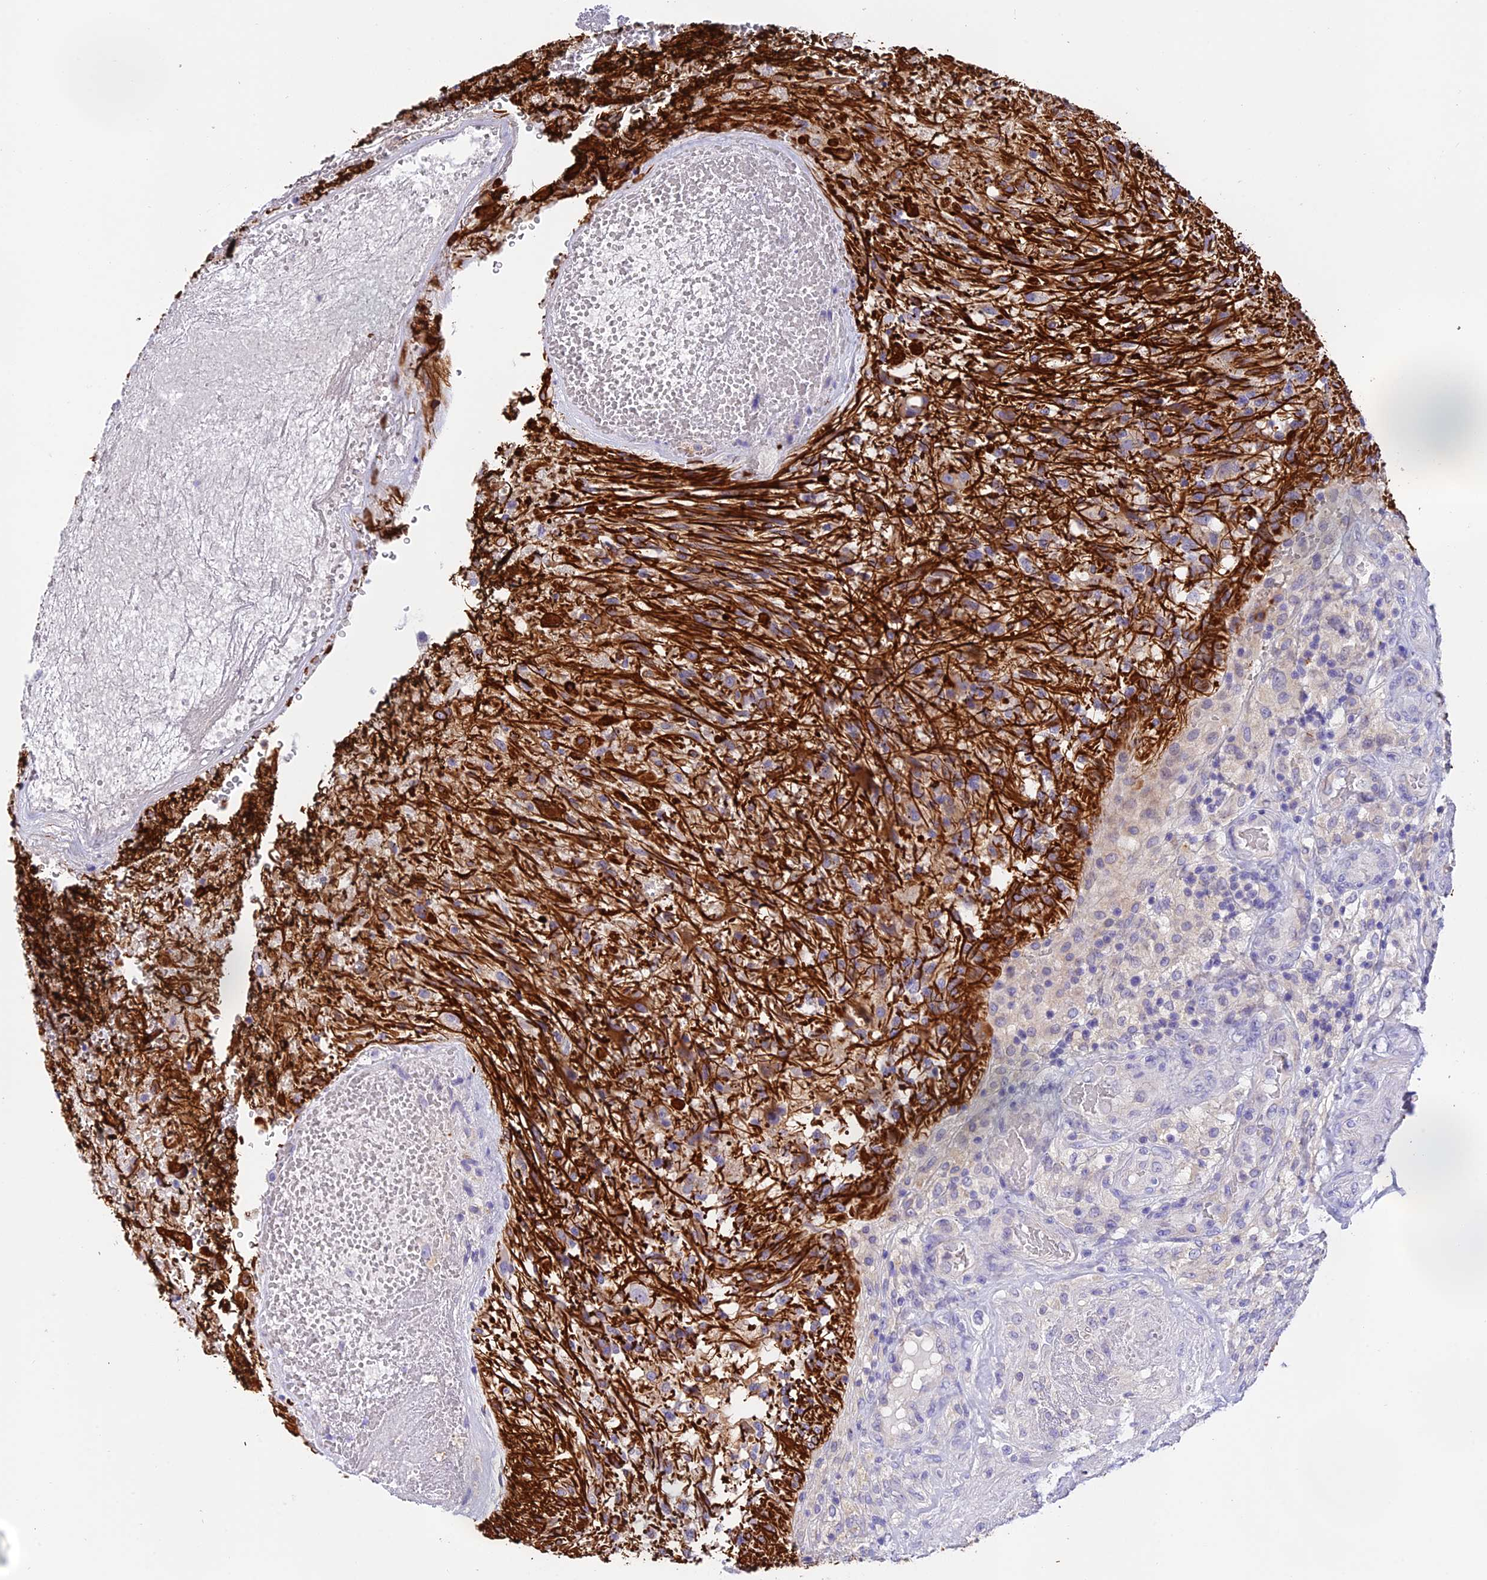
{"staining": {"intensity": "strong", "quantity": "<25%", "location": "cytoplasmic/membranous"}, "tissue": "glioma", "cell_type": "Tumor cells", "image_type": "cancer", "snomed": [{"axis": "morphology", "description": "Glioma, malignant, High grade"}, {"axis": "topography", "description": "Brain"}], "caption": "The immunohistochemical stain highlights strong cytoplasmic/membranous staining in tumor cells of glioma tissue. Immunohistochemistry stains the protein of interest in brown and the nuclei are stained blue.", "gene": "C17orf67", "patient": {"sex": "male", "age": 56}}